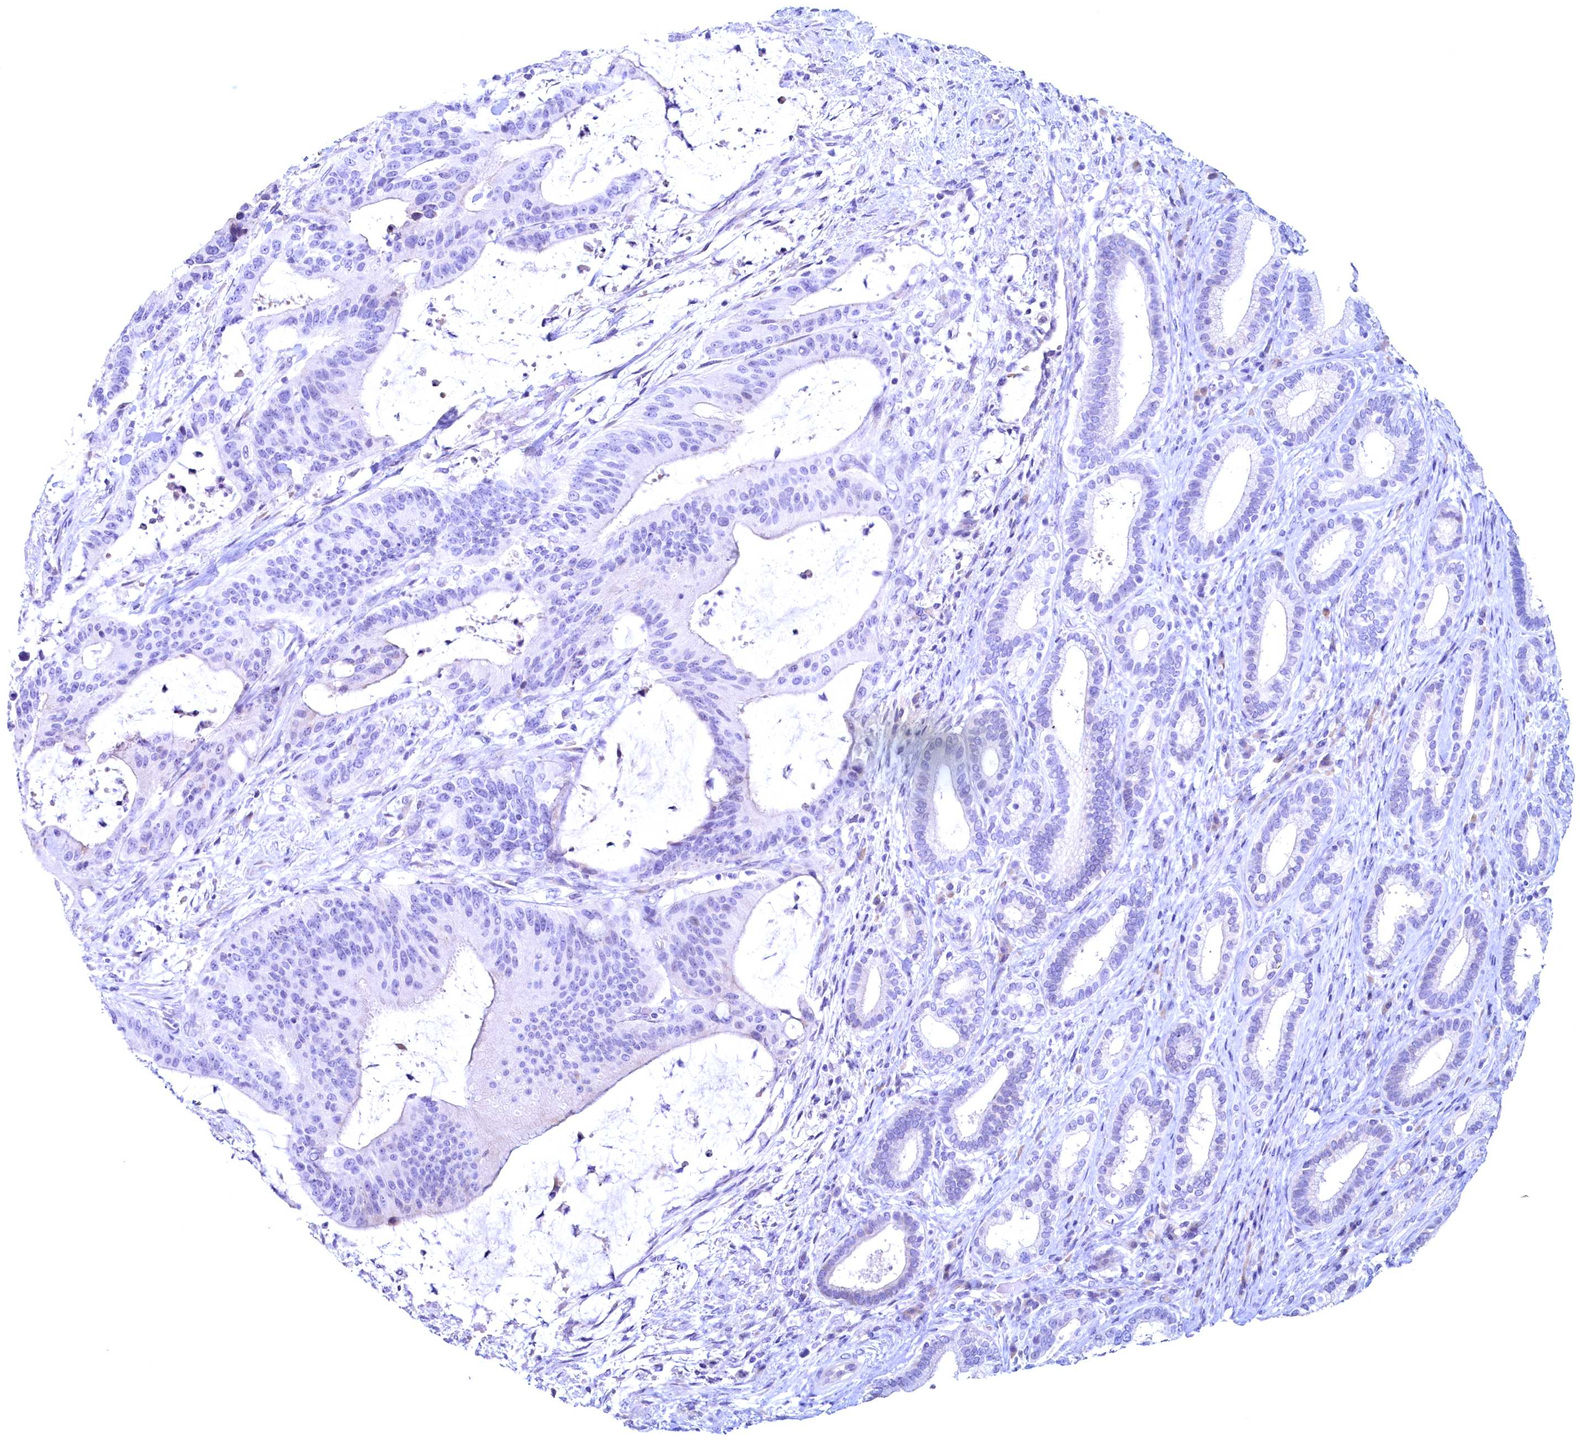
{"staining": {"intensity": "negative", "quantity": "none", "location": "none"}, "tissue": "liver cancer", "cell_type": "Tumor cells", "image_type": "cancer", "snomed": [{"axis": "morphology", "description": "Normal tissue, NOS"}, {"axis": "morphology", "description": "Cholangiocarcinoma"}, {"axis": "topography", "description": "Liver"}, {"axis": "topography", "description": "Peripheral nerve tissue"}], "caption": "Tumor cells show no significant staining in liver cancer (cholangiocarcinoma).", "gene": "MAP1LC3A", "patient": {"sex": "female", "age": 73}}